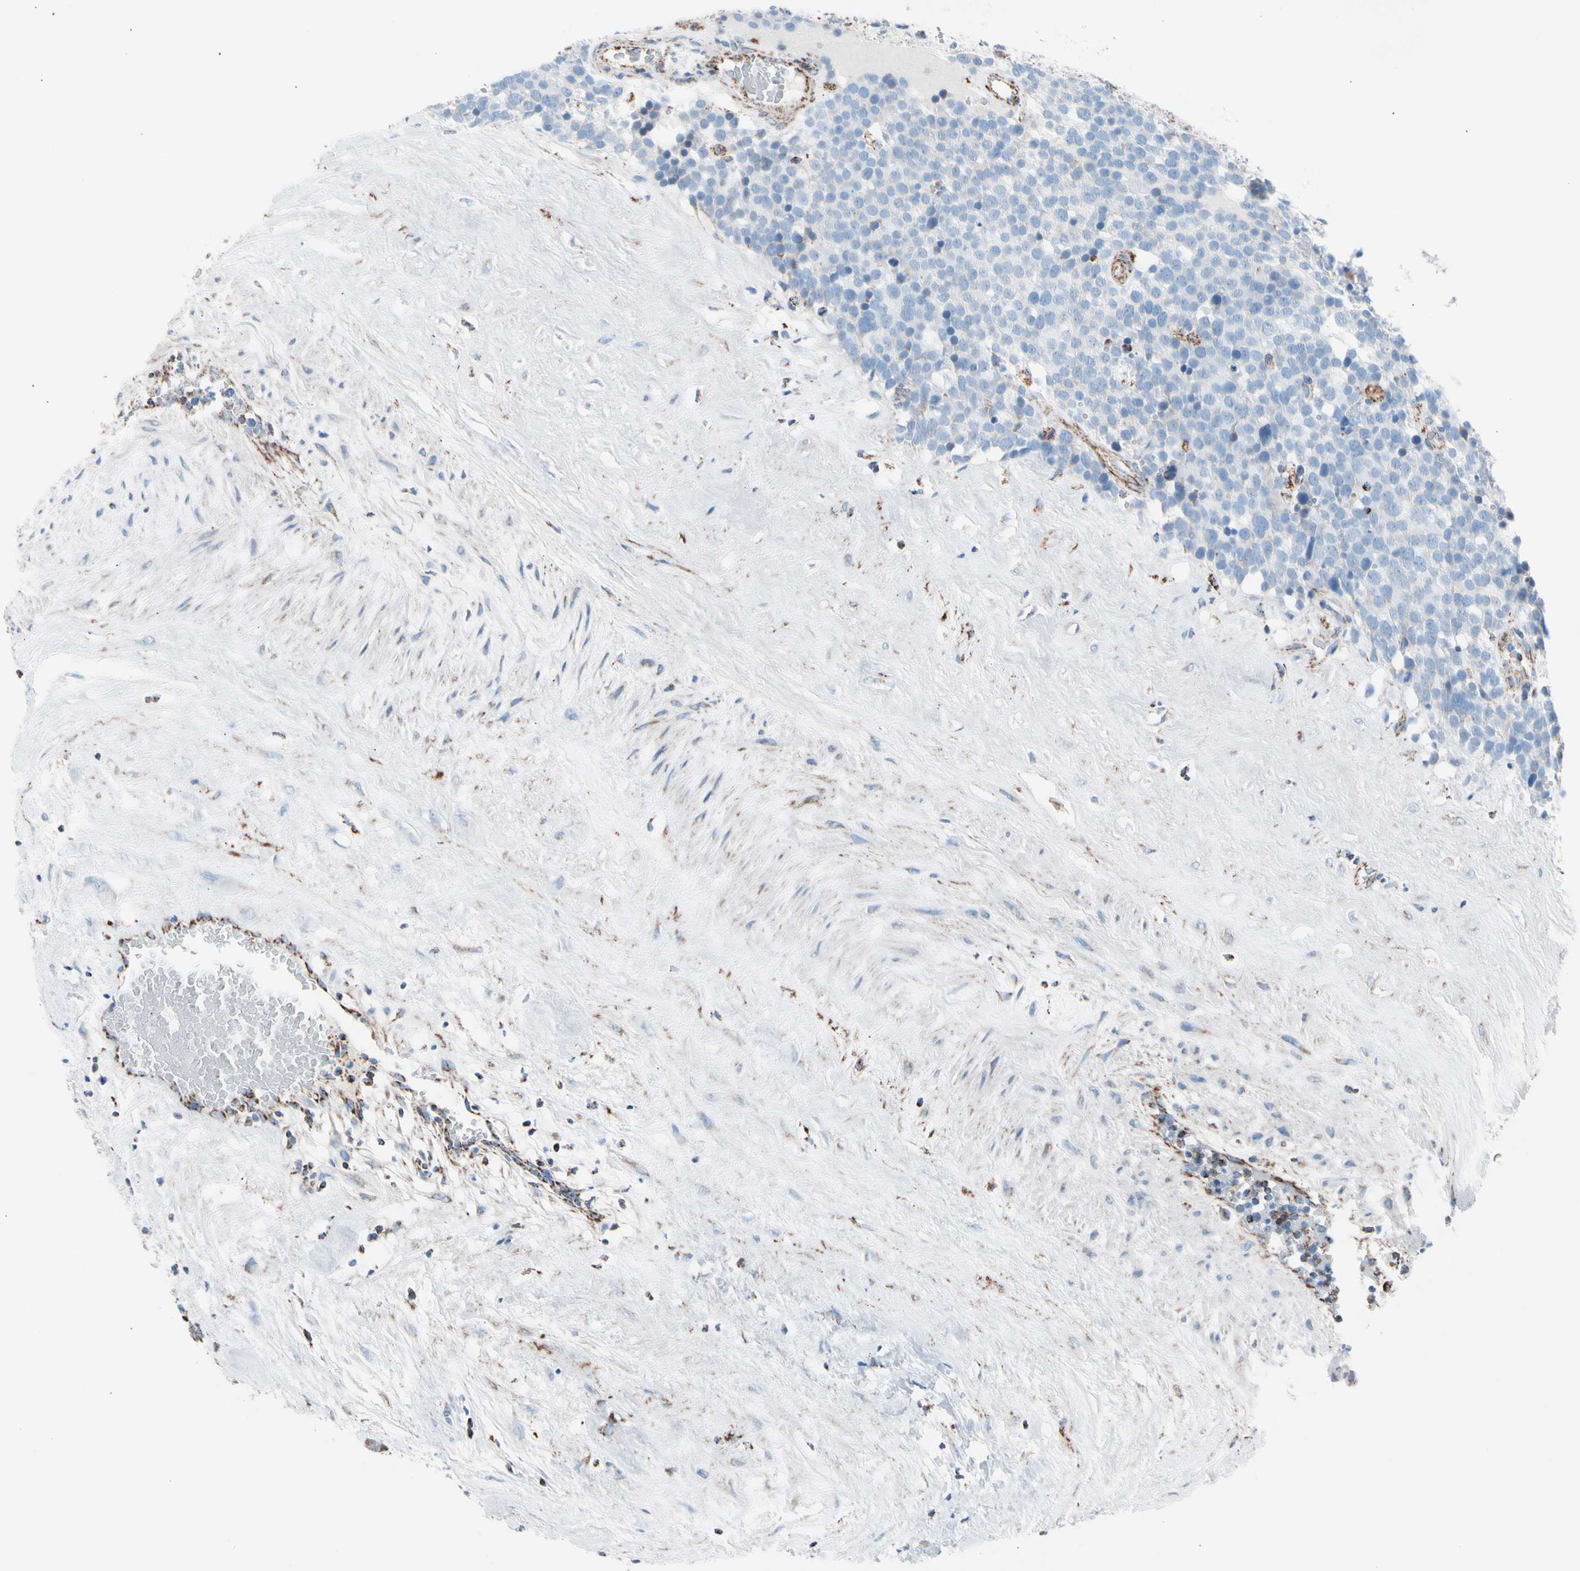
{"staining": {"intensity": "negative", "quantity": "none", "location": "none"}, "tissue": "testis cancer", "cell_type": "Tumor cells", "image_type": "cancer", "snomed": [{"axis": "morphology", "description": "Seminoma, NOS"}, {"axis": "topography", "description": "Testis"}], "caption": "IHC micrograph of neoplastic tissue: human testis seminoma stained with DAB demonstrates no significant protein positivity in tumor cells.", "gene": "HK1", "patient": {"sex": "male", "age": 71}}